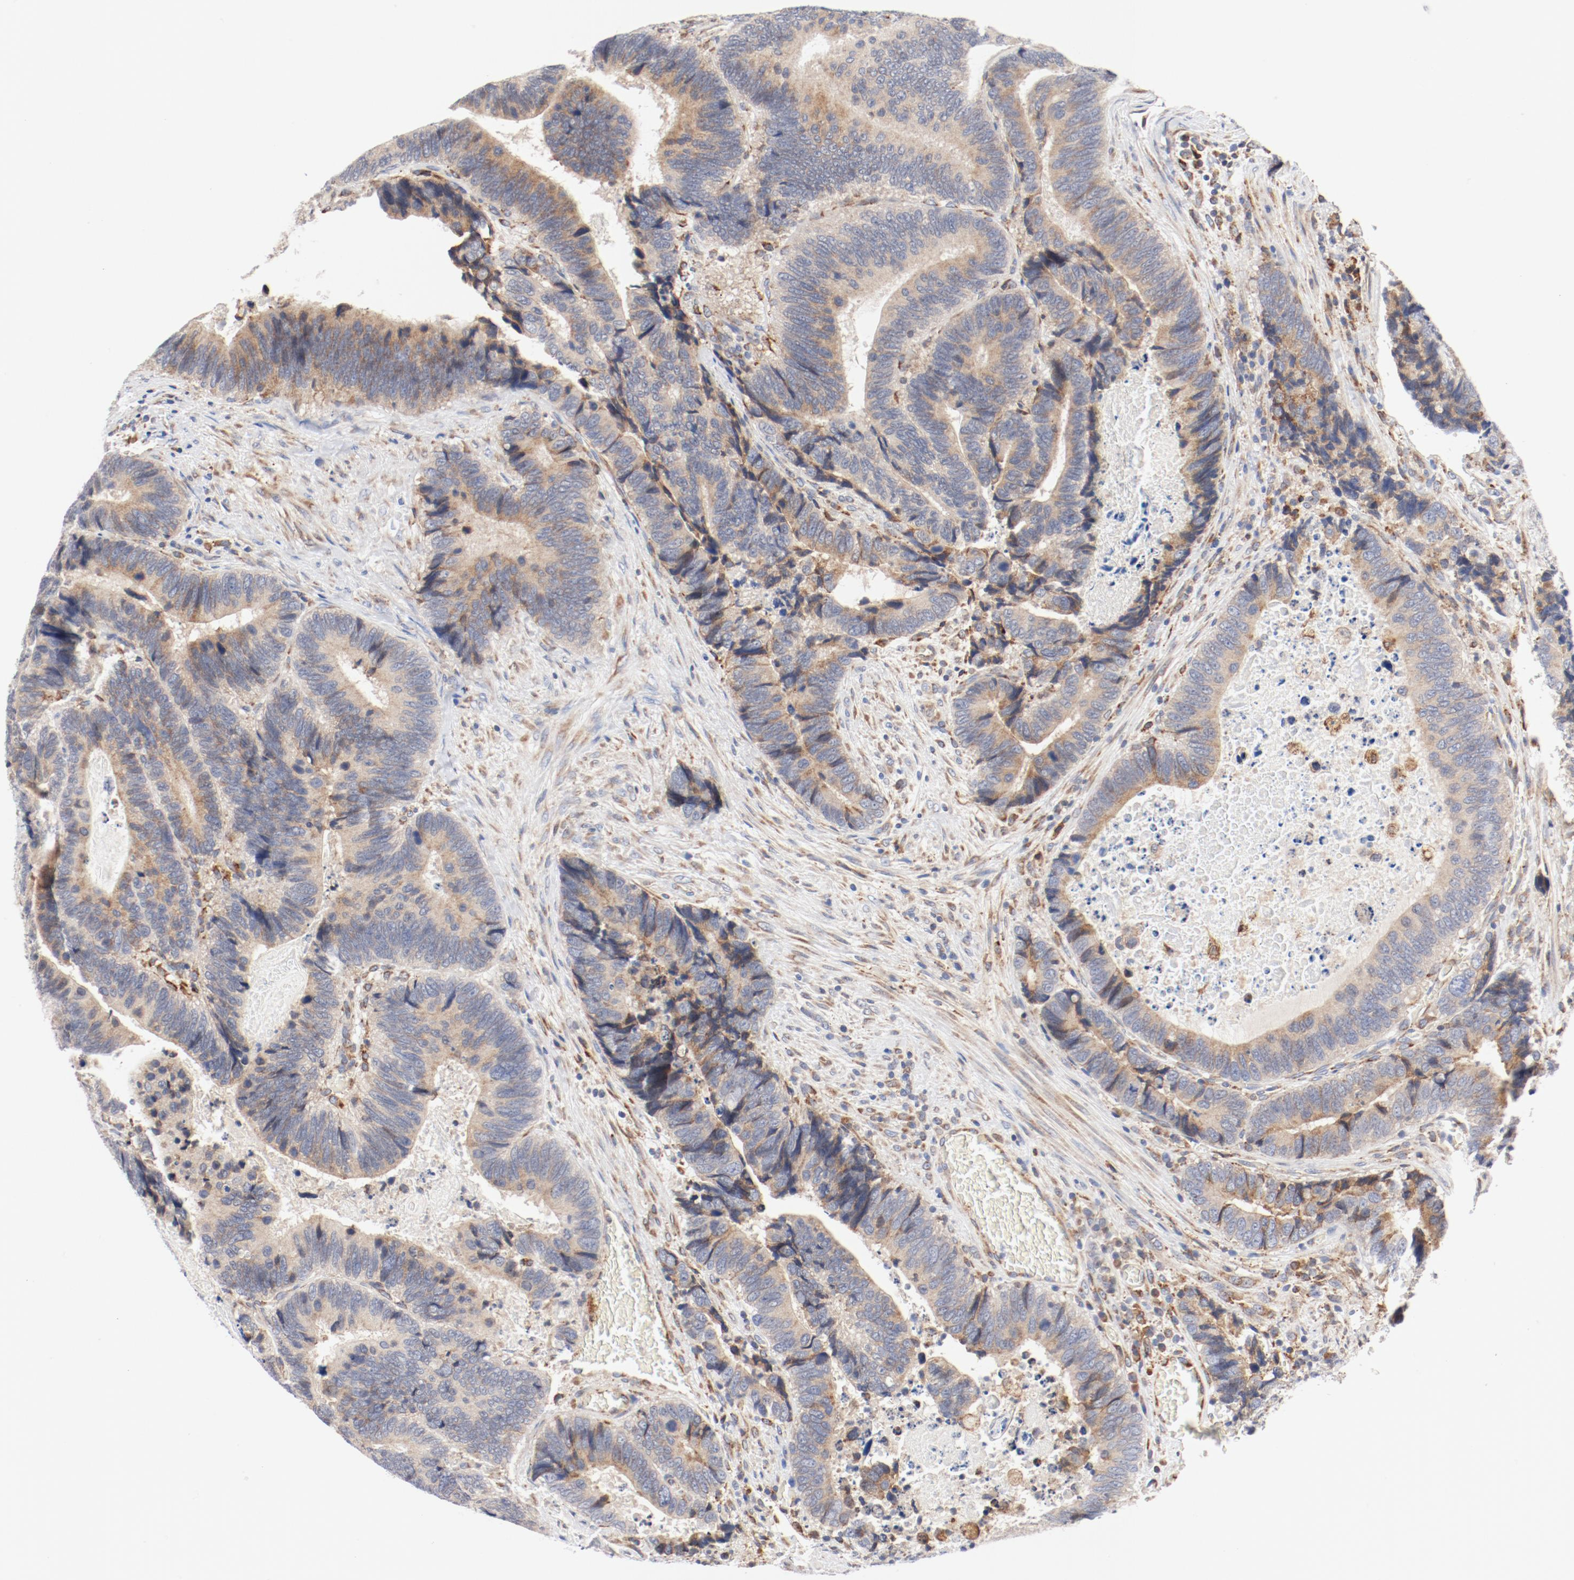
{"staining": {"intensity": "moderate", "quantity": ">75%", "location": "cytoplasmic/membranous"}, "tissue": "colorectal cancer", "cell_type": "Tumor cells", "image_type": "cancer", "snomed": [{"axis": "morphology", "description": "Adenocarcinoma, NOS"}, {"axis": "topography", "description": "Colon"}], "caption": "Tumor cells display medium levels of moderate cytoplasmic/membranous staining in approximately >75% of cells in colorectal cancer.", "gene": "PDPK1", "patient": {"sex": "male", "age": 72}}